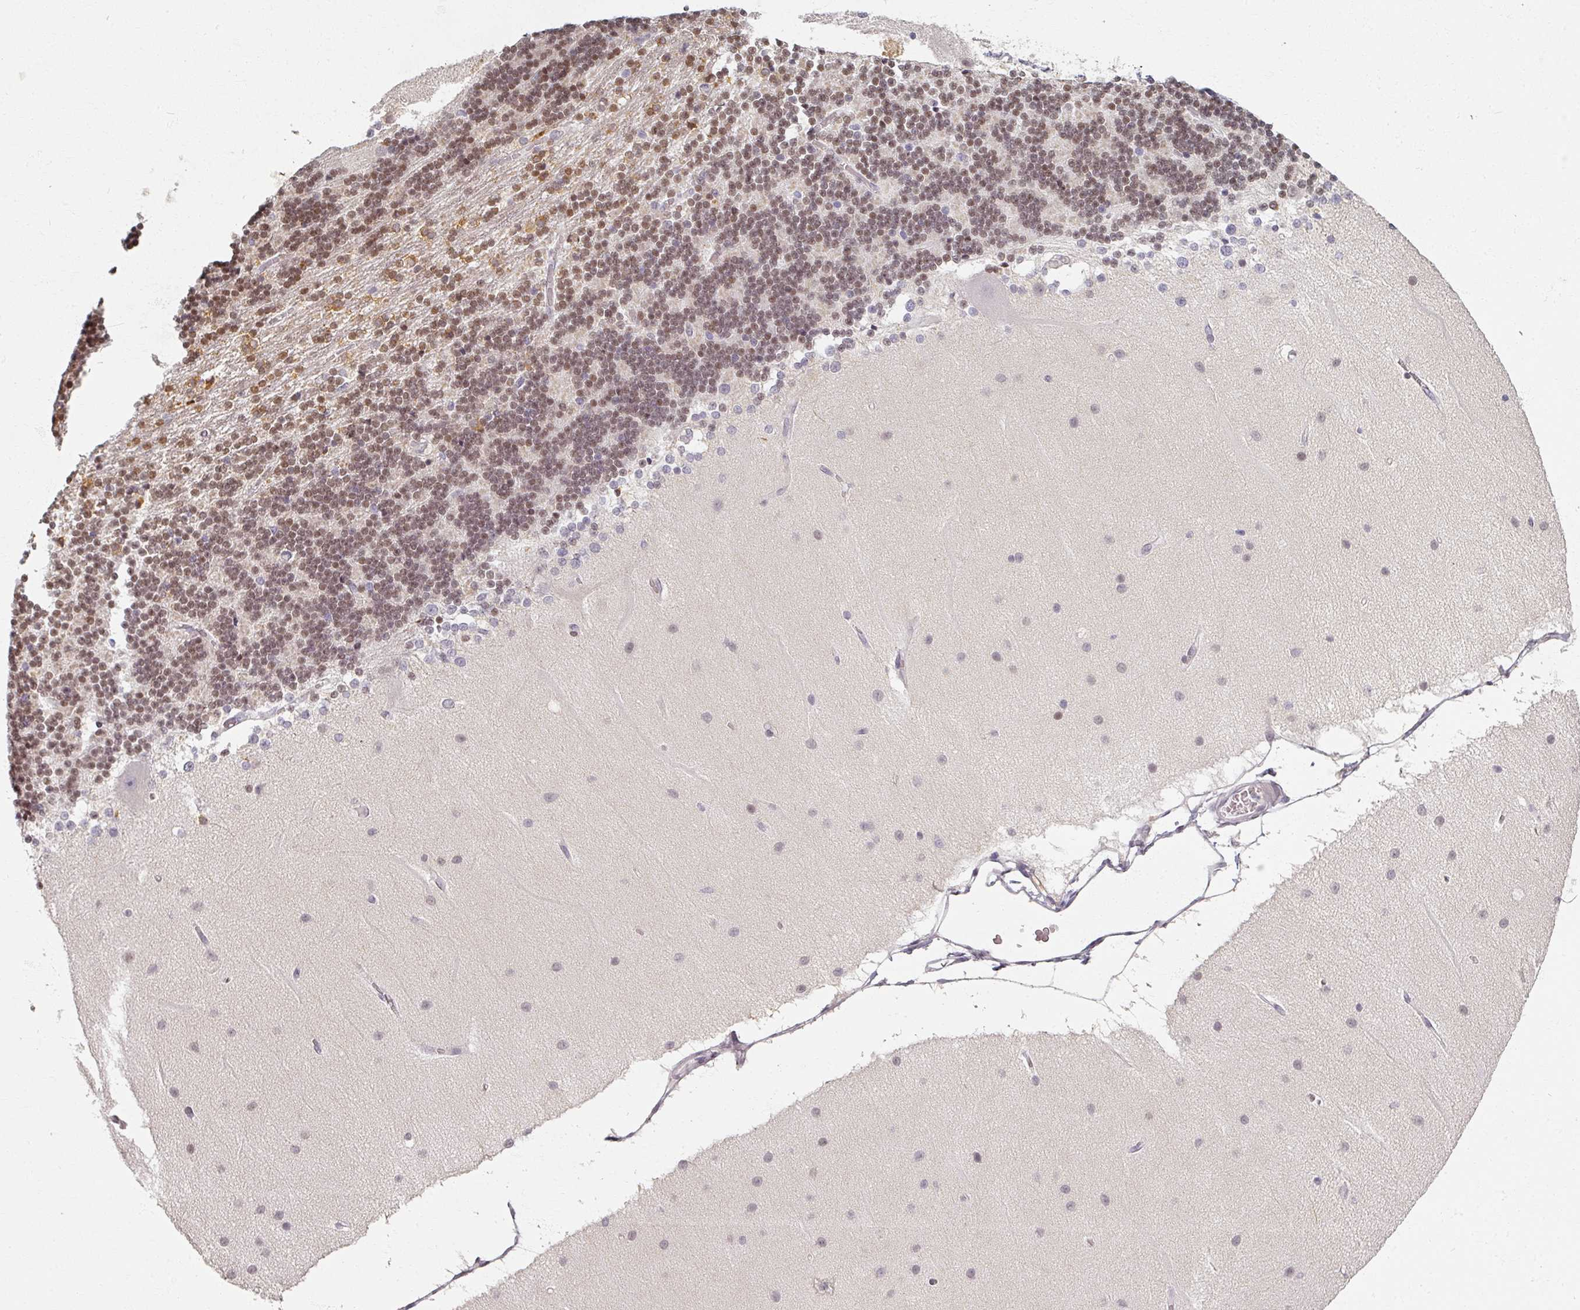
{"staining": {"intensity": "moderate", "quantity": ">75%", "location": "nuclear"}, "tissue": "cerebellum", "cell_type": "Cells in granular layer", "image_type": "normal", "snomed": [{"axis": "morphology", "description": "Normal tissue, NOS"}, {"axis": "topography", "description": "Cerebellum"}], "caption": "Immunohistochemistry staining of normal cerebellum, which exhibits medium levels of moderate nuclear positivity in approximately >75% of cells in granular layer indicating moderate nuclear protein staining. The staining was performed using DAB (brown) for protein detection and nuclei were counterstained in hematoxylin (blue).", "gene": "RIPOR3", "patient": {"sex": "female", "age": 54}}